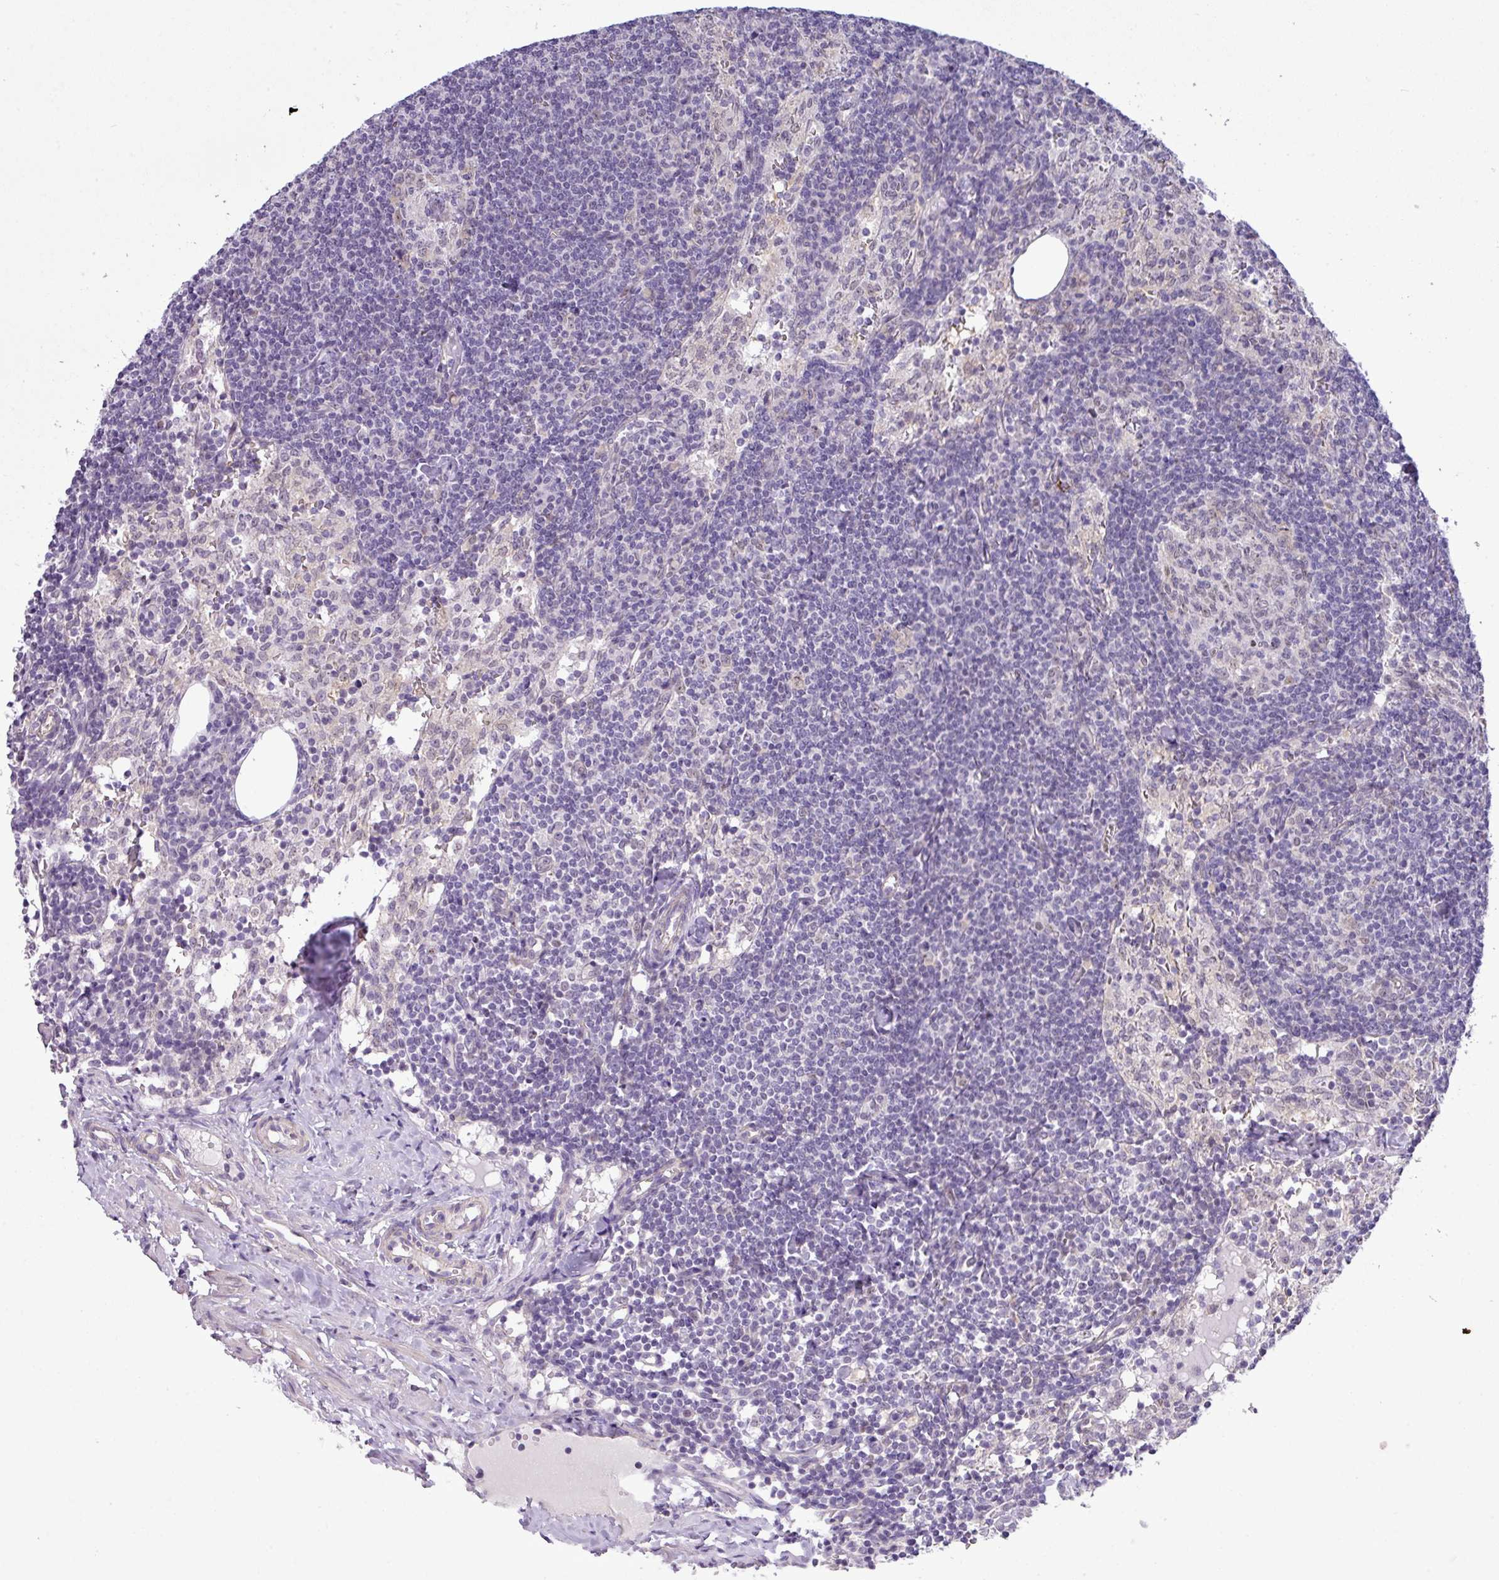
{"staining": {"intensity": "weak", "quantity": "25%-75%", "location": "cytoplasmic/membranous,nuclear"}, "tissue": "lymph node", "cell_type": "Germinal center cells", "image_type": "normal", "snomed": [{"axis": "morphology", "description": "Normal tissue, NOS"}, {"axis": "topography", "description": "Lymph node"}], "caption": "The histopathology image demonstrates staining of benign lymph node, revealing weak cytoplasmic/membranous,nuclear protein positivity (brown color) within germinal center cells. The staining was performed using DAB, with brown indicating positive protein expression. Nuclei are stained blue with hematoxylin.", "gene": "MAK16", "patient": {"sex": "female", "age": 52}}